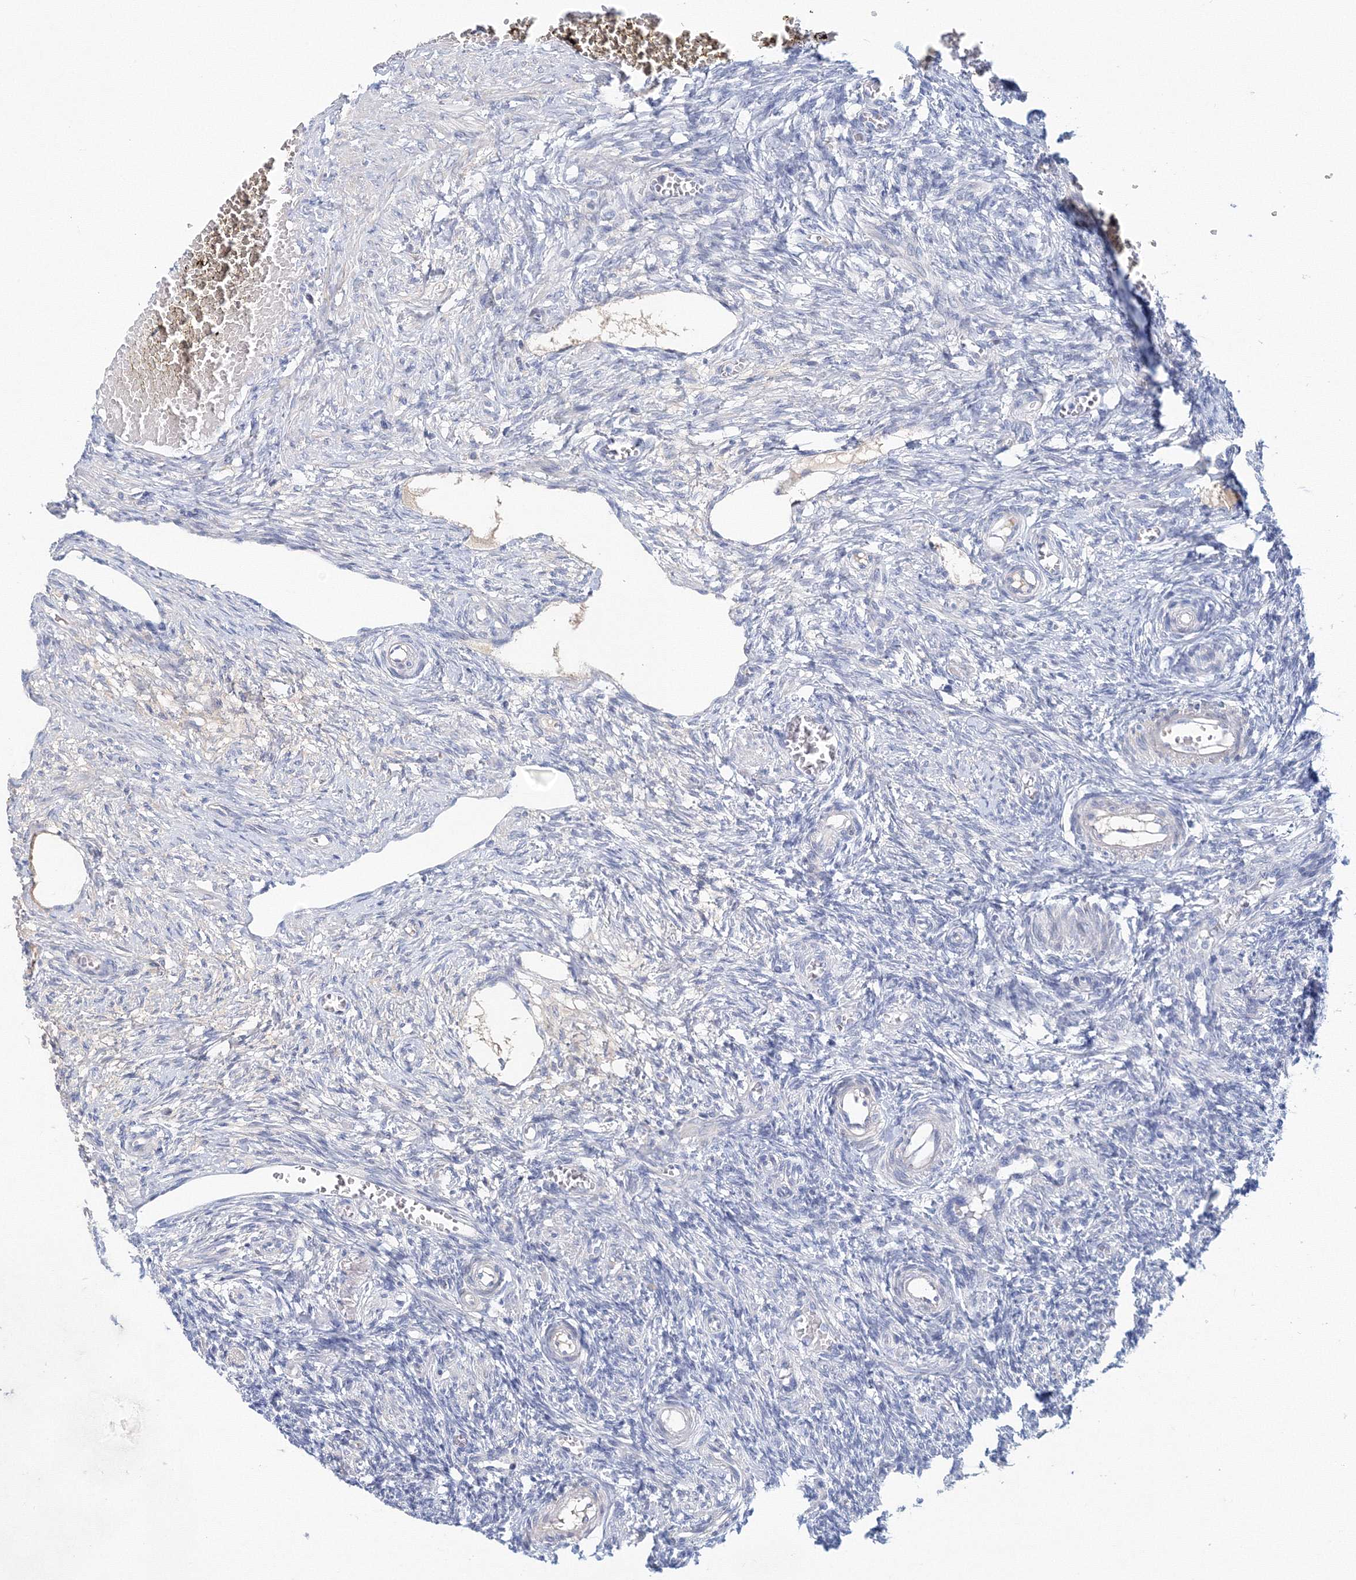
{"staining": {"intensity": "negative", "quantity": "none", "location": "none"}, "tissue": "ovary", "cell_type": "Ovarian stroma cells", "image_type": "normal", "snomed": [{"axis": "morphology", "description": "Normal tissue, NOS"}, {"axis": "topography", "description": "Ovary"}], "caption": "This is a histopathology image of immunohistochemistry staining of normal ovary, which shows no positivity in ovarian stroma cells.", "gene": "LRRIQ4", "patient": {"sex": "female", "age": 27}}